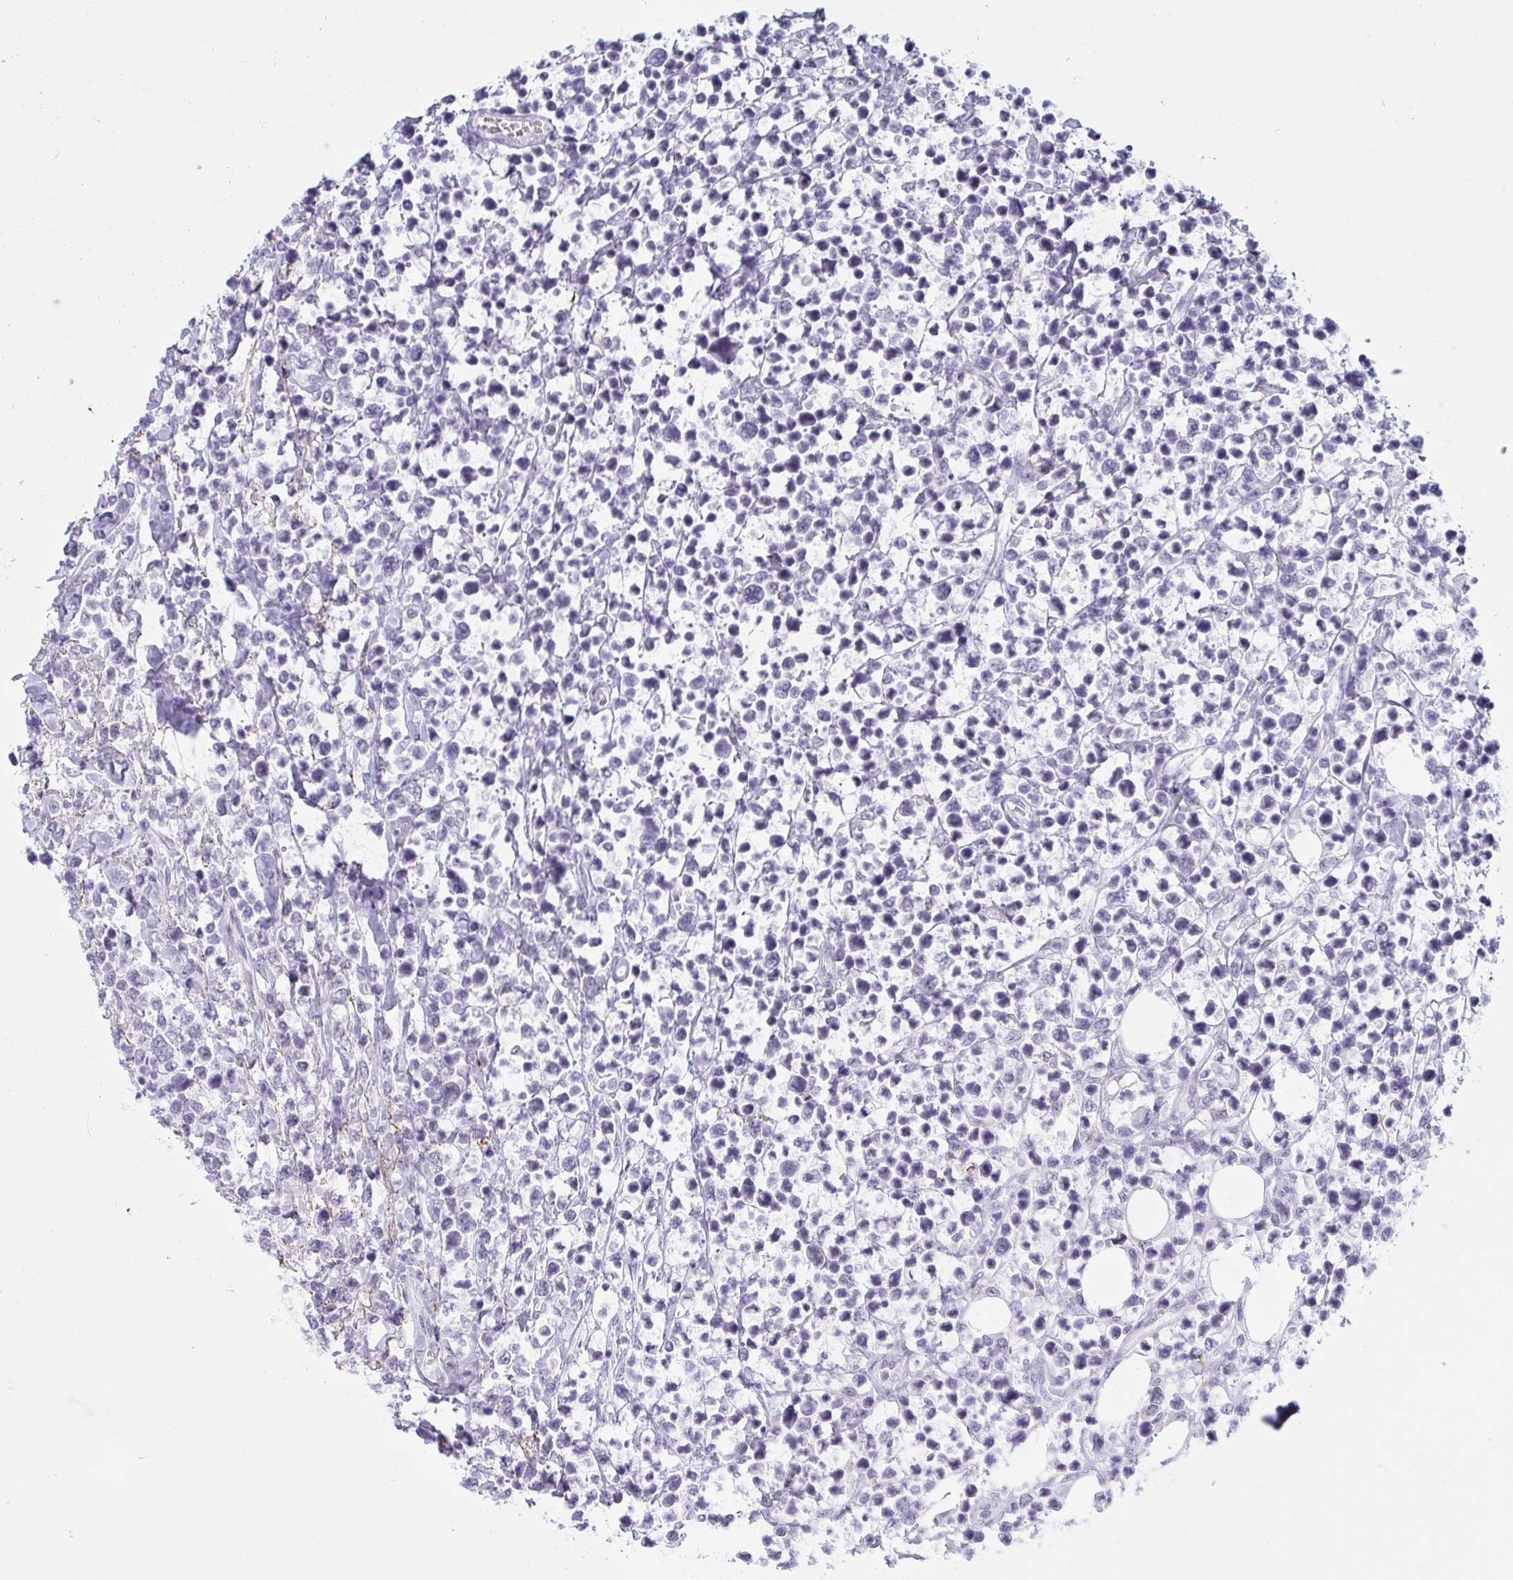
{"staining": {"intensity": "negative", "quantity": "none", "location": "none"}, "tissue": "lymphoma", "cell_type": "Tumor cells", "image_type": "cancer", "snomed": [{"axis": "morphology", "description": "Malignant lymphoma, non-Hodgkin's type, High grade"}, {"axis": "topography", "description": "Soft tissue"}], "caption": "Tumor cells show no significant protein positivity in lymphoma.", "gene": "ELN", "patient": {"sex": "female", "age": 56}}